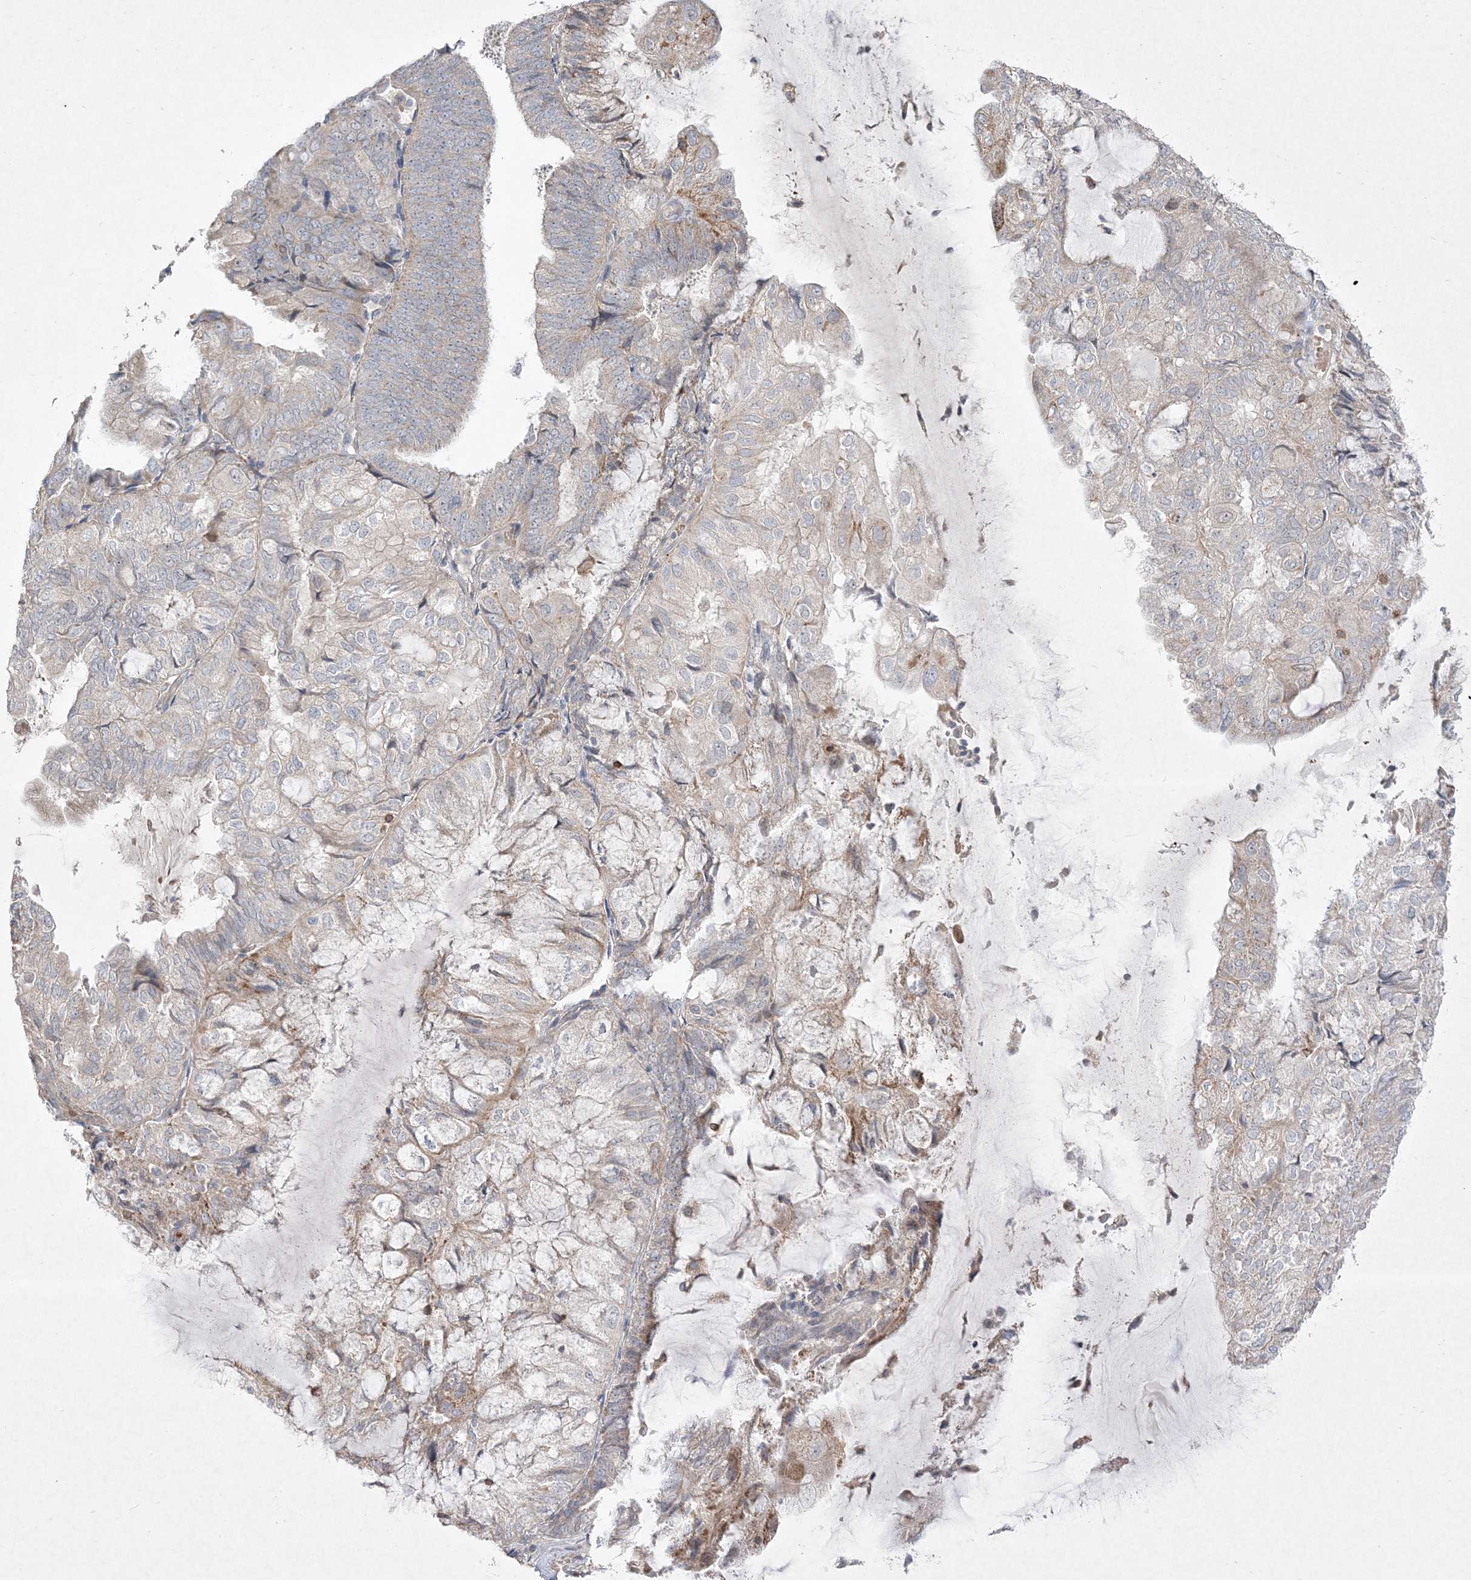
{"staining": {"intensity": "weak", "quantity": "<25%", "location": "cytoplasmic/membranous"}, "tissue": "endometrial cancer", "cell_type": "Tumor cells", "image_type": "cancer", "snomed": [{"axis": "morphology", "description": "Adenocarcinoma, NOS"}, {"axis": "topography", "description": "Endometrium"}], "caption": "Protein analysis of adenocarcinoma (endometrial) demonstrates no significant expression in tumor cells.", "gene": "CLNK", "patient": {"sex": "female", "age": 81}}